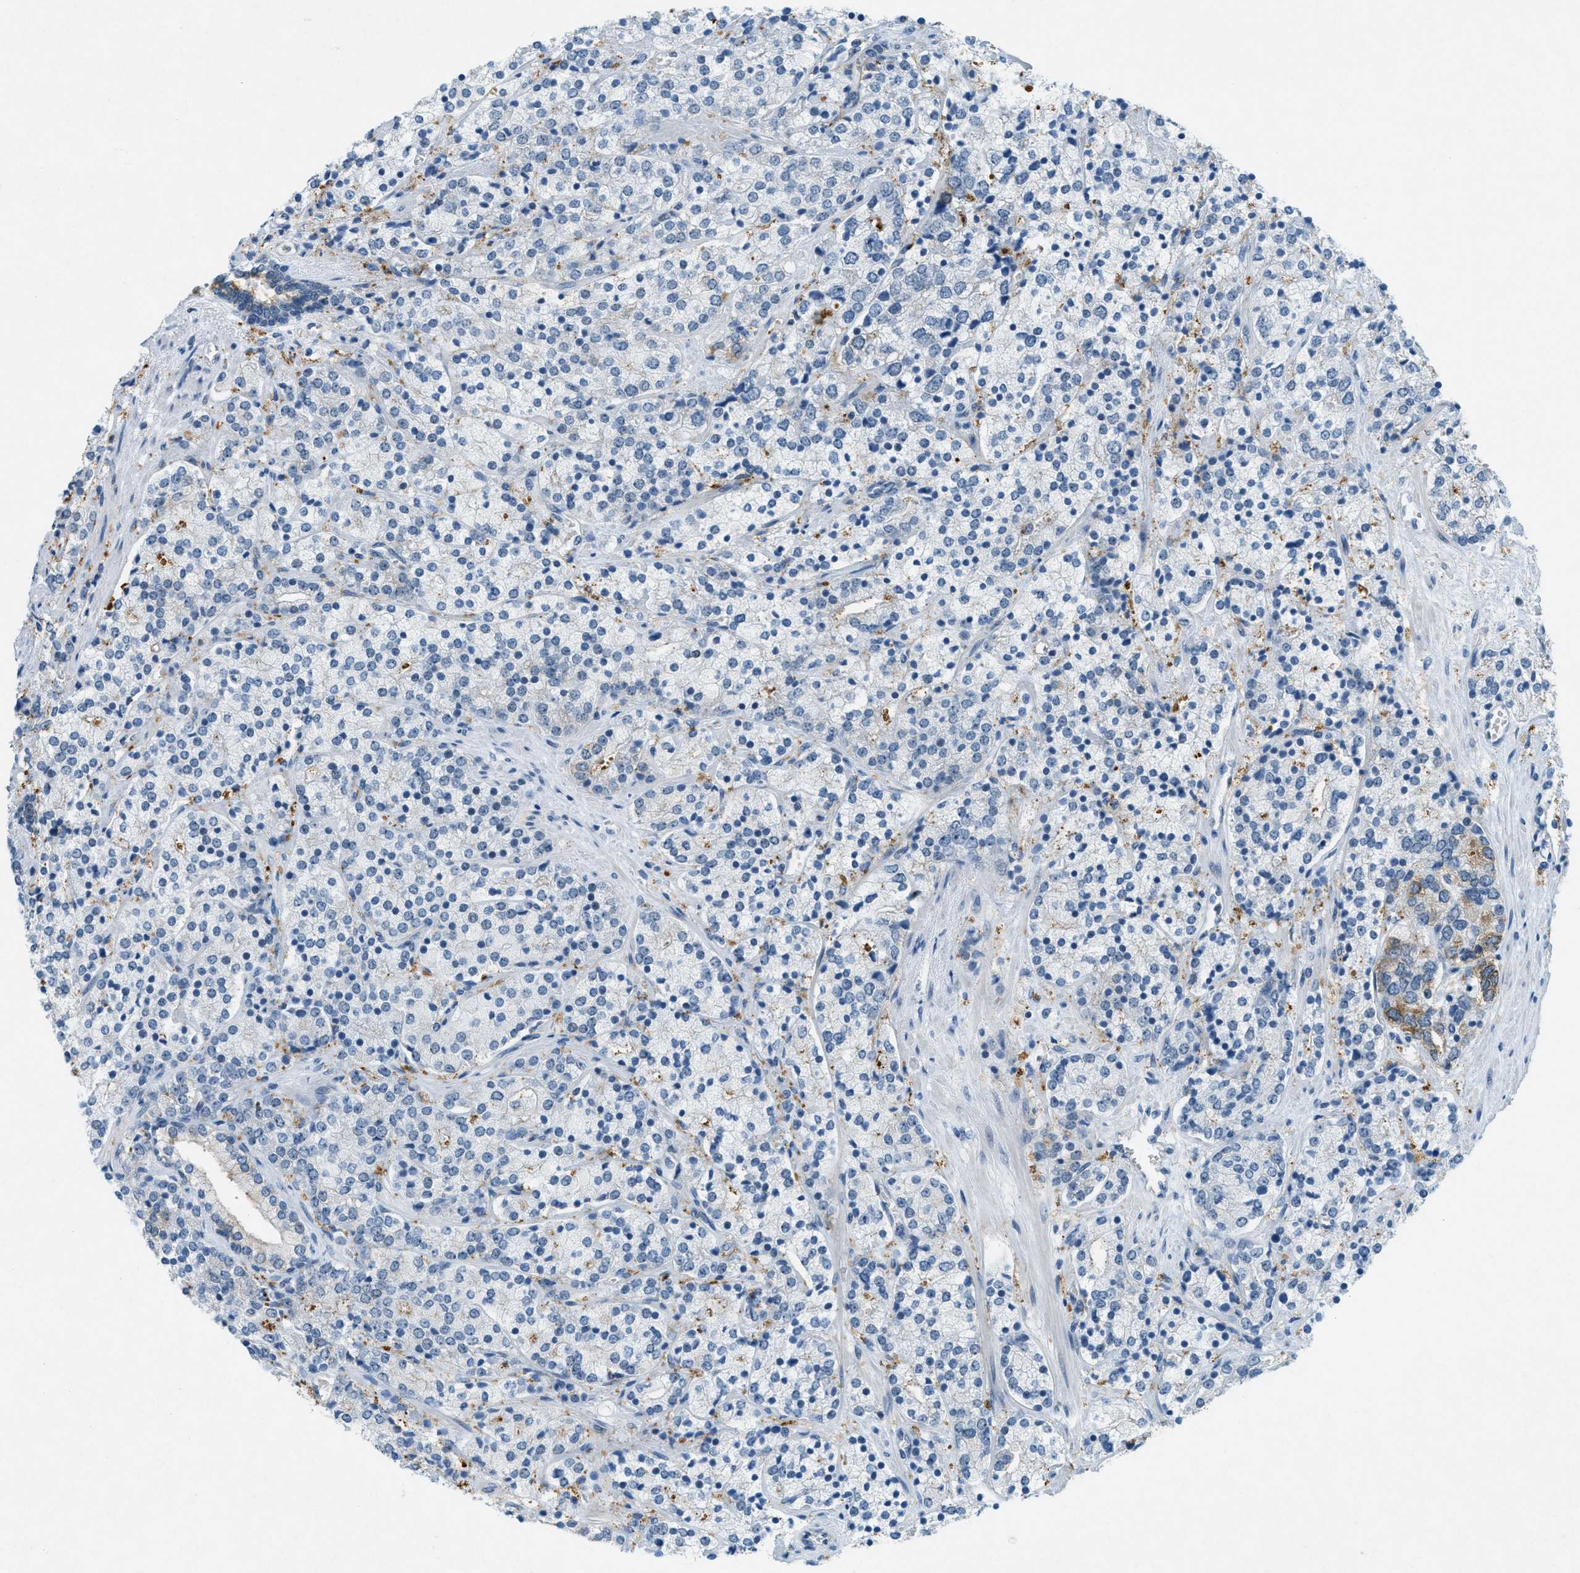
{"staining": {"intensity": "moderate", "quantity": "<25%", "location": "cytoplasmic/membranous"}, "tissue": "prostate cancer", "cell_type": "Tumor cells", "image_type": "cancer", "snomed": [{"axis": "morphology", "description": "Adenocarcinoma, High grade"}, {"axis": "topography", "description": "Prostate"}], "caption": "Tumor cells exhibit moderate cytoplasmic/membranous expression in approximately <25% of cells in prostate high-grade adenocarcinoma. (Brightfield microscopy of DAB IHC at high magnification).", "gene": "FYN", "patient": {"sex": "male", "age": 71}}